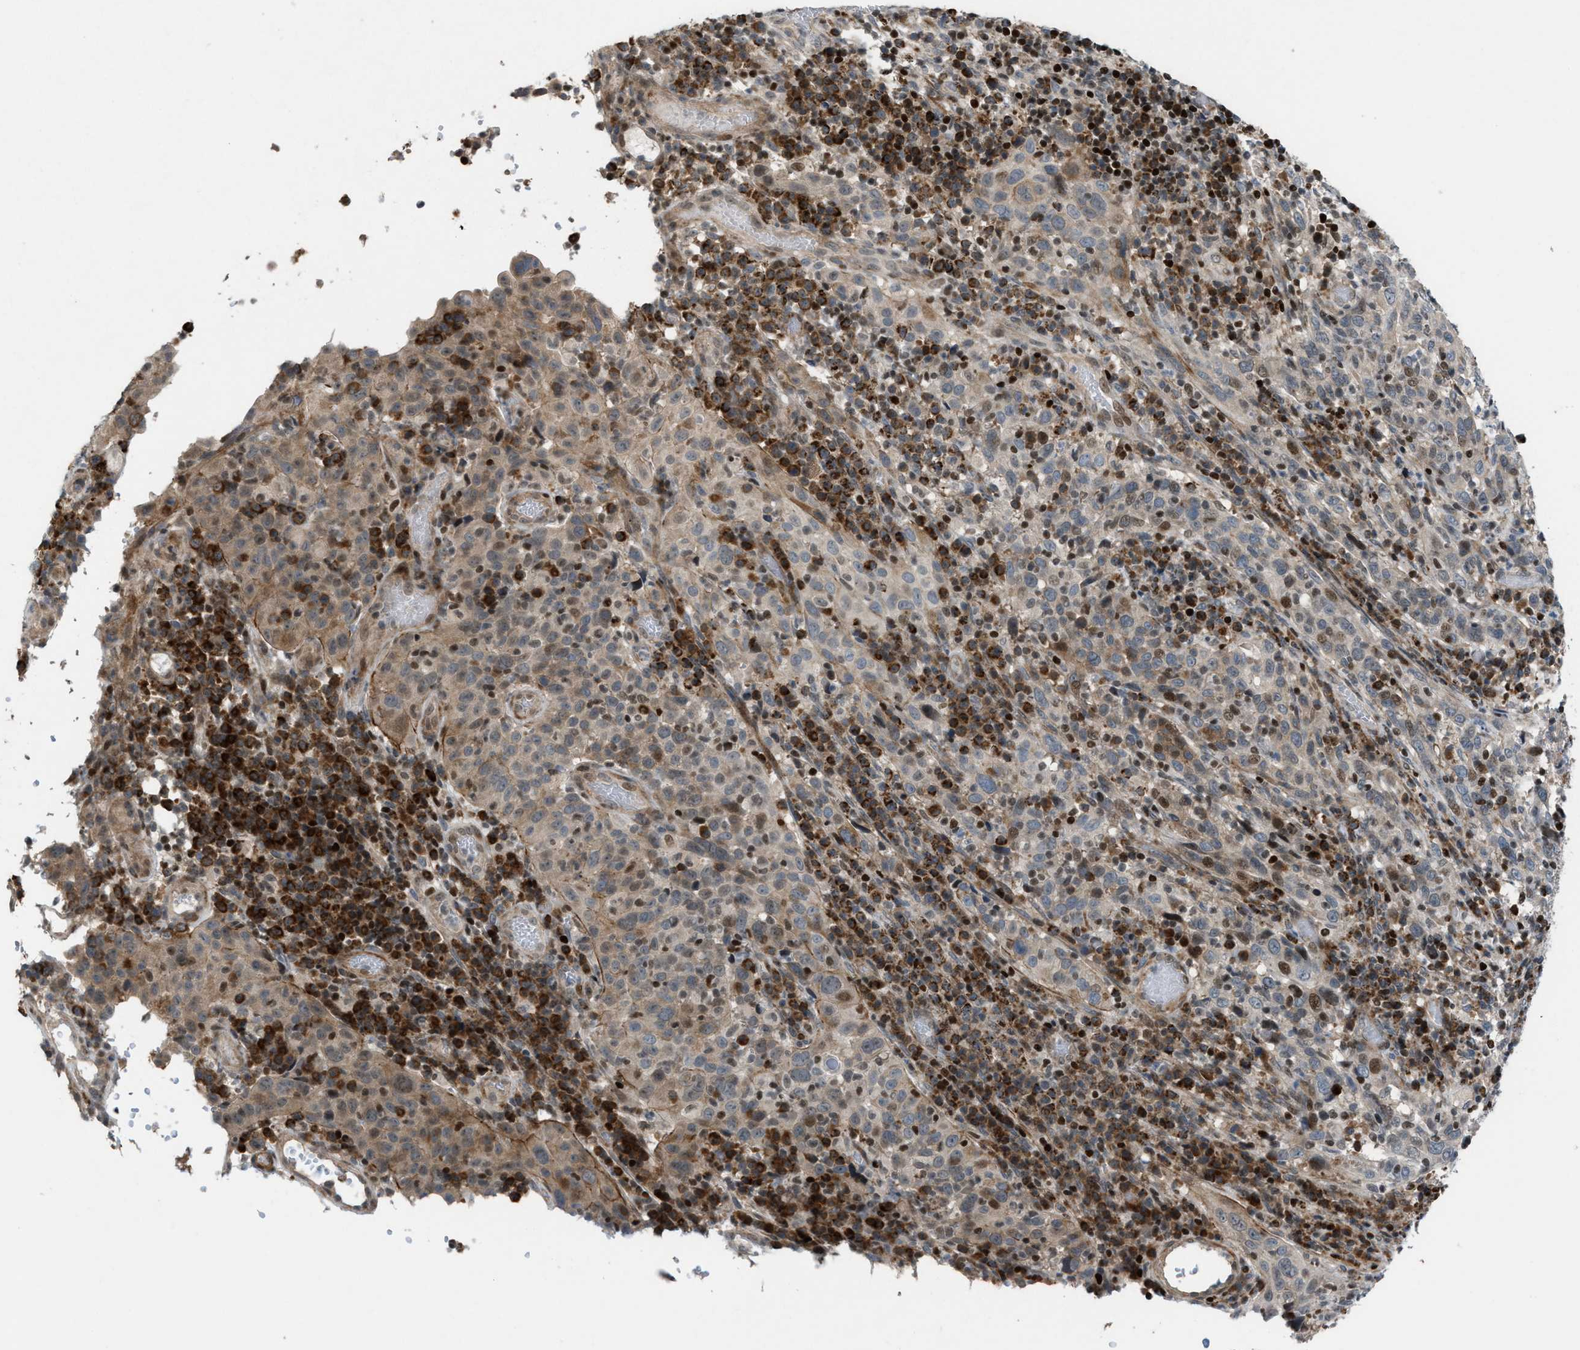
{"staining": {"intensity": "weak", "quantity": "<25%", "location": "cytoplasmic/membranous"}, "tissue": "cervical cancer", "cell_type": "Tumor cells", "image_type": "cancer", "snomed": [{"axis": "morphology", "description": "Squamous cell carcinoma, NOS"}, {"axis": "topography", "description": "Cervix"}], "caption": "Immunohistochemical staining of squamous cell carcinoma (cervical) demonstrates no significant staining in tumor cells. (Stains: DAB immunohistochemistry (IHC) with hematoxylin counter stain, Microscopy: brightfield microscopy at high magnification).", "gene": "ZNF276", "patient": {"sex": "female", "age": 46}}